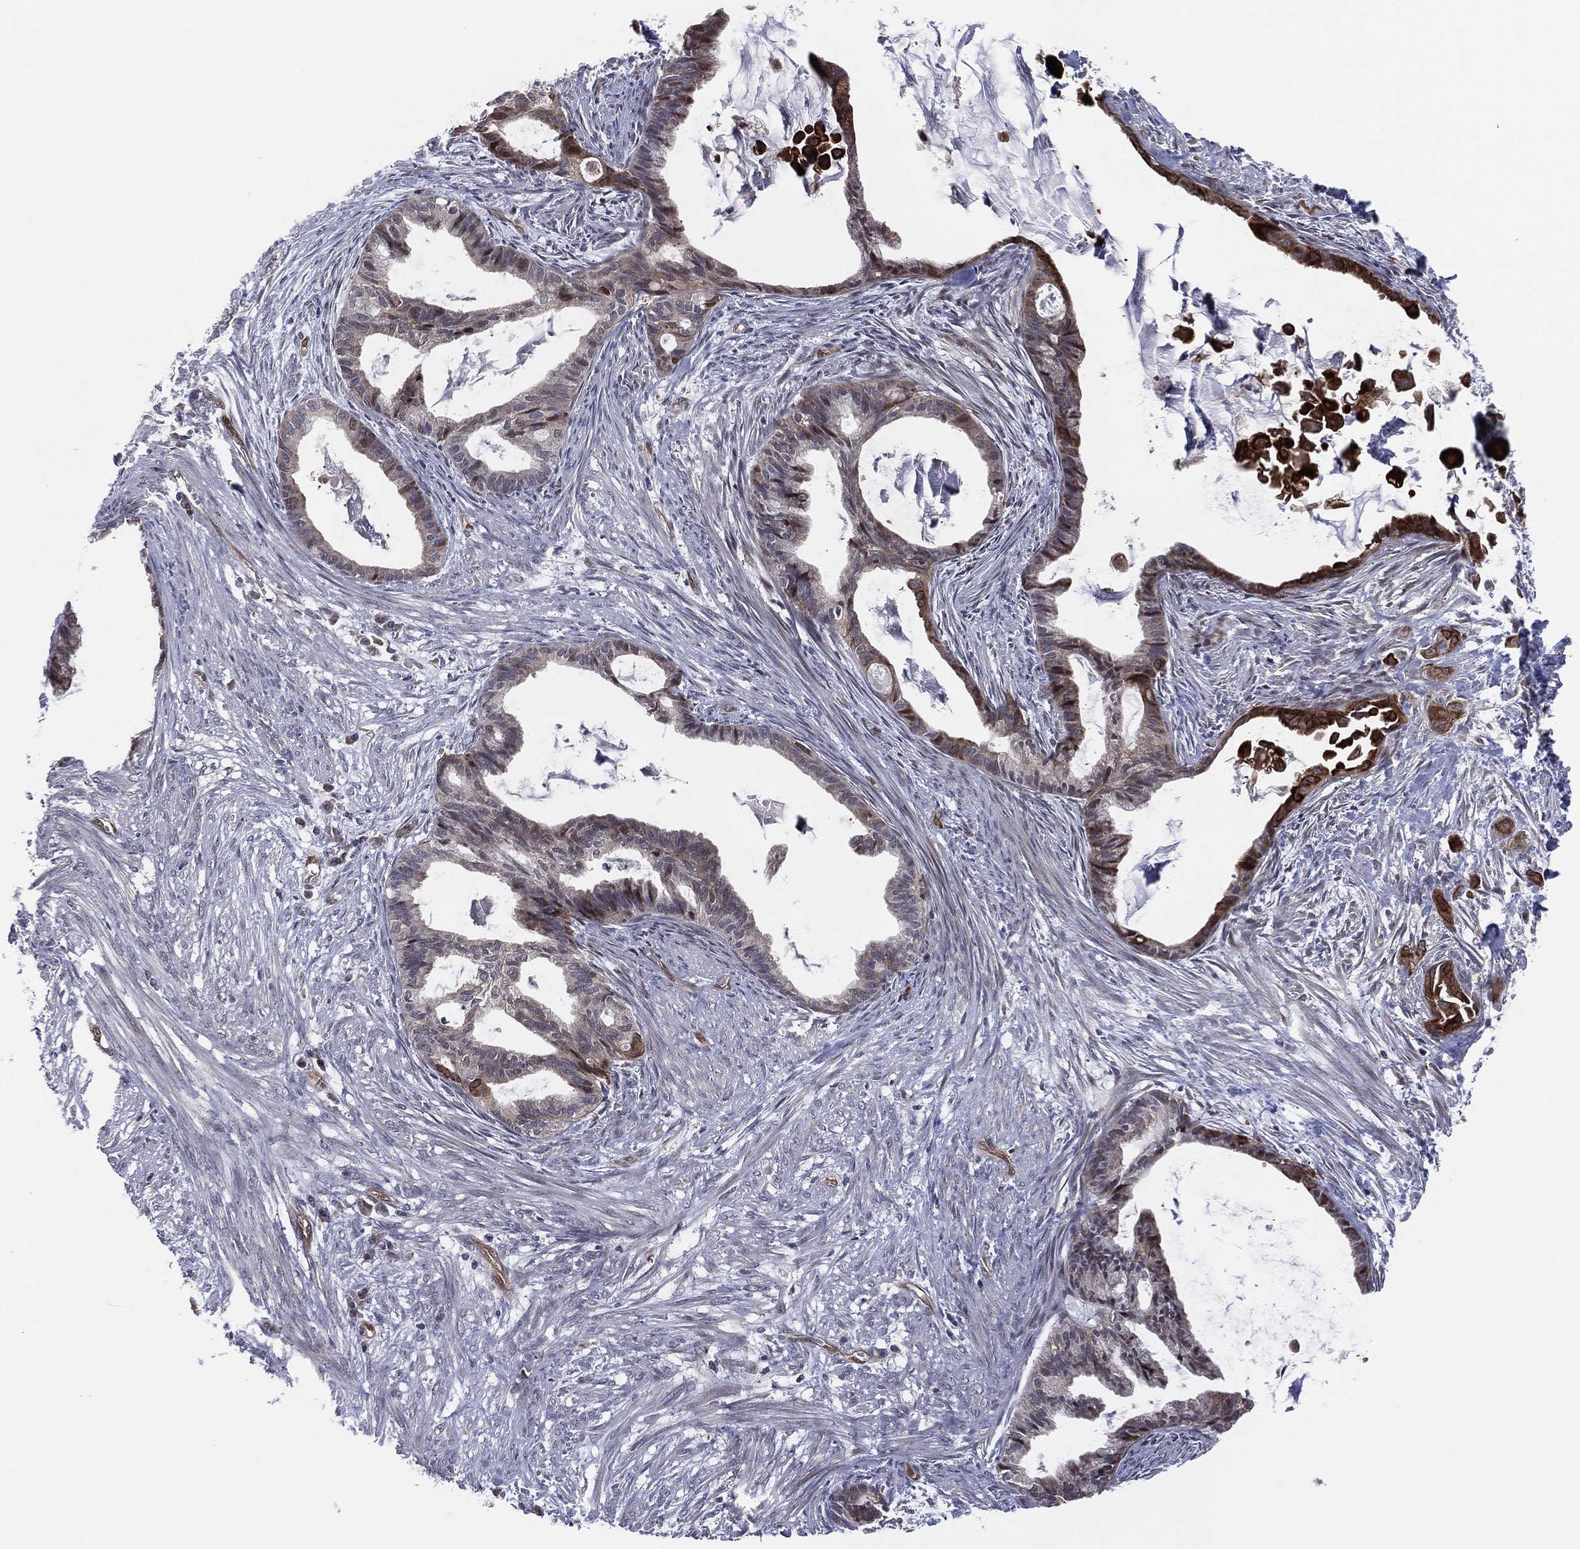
{"staining": {"intensity": "strong", "quantity": "<25%", "location": "cytoplasmic/membranous"}, "tissue": "endometrial cancer", "cell_type": "Tumor cells", "image_type": "cancer", "snomed": [{"axis": "morphology", "description": "Adenocarcinoma, NOS"}, {"axis": "topography", "description": "Endometrium"}], "caption": "There is medium levels of strong cytoplasmic/membranous staining in tumor cells of endometrial cancer, as demonstrated by immunohistochemical staining (brown color).", "gene": "SNCG", "patient": {"sex": "female", "age": 86}}